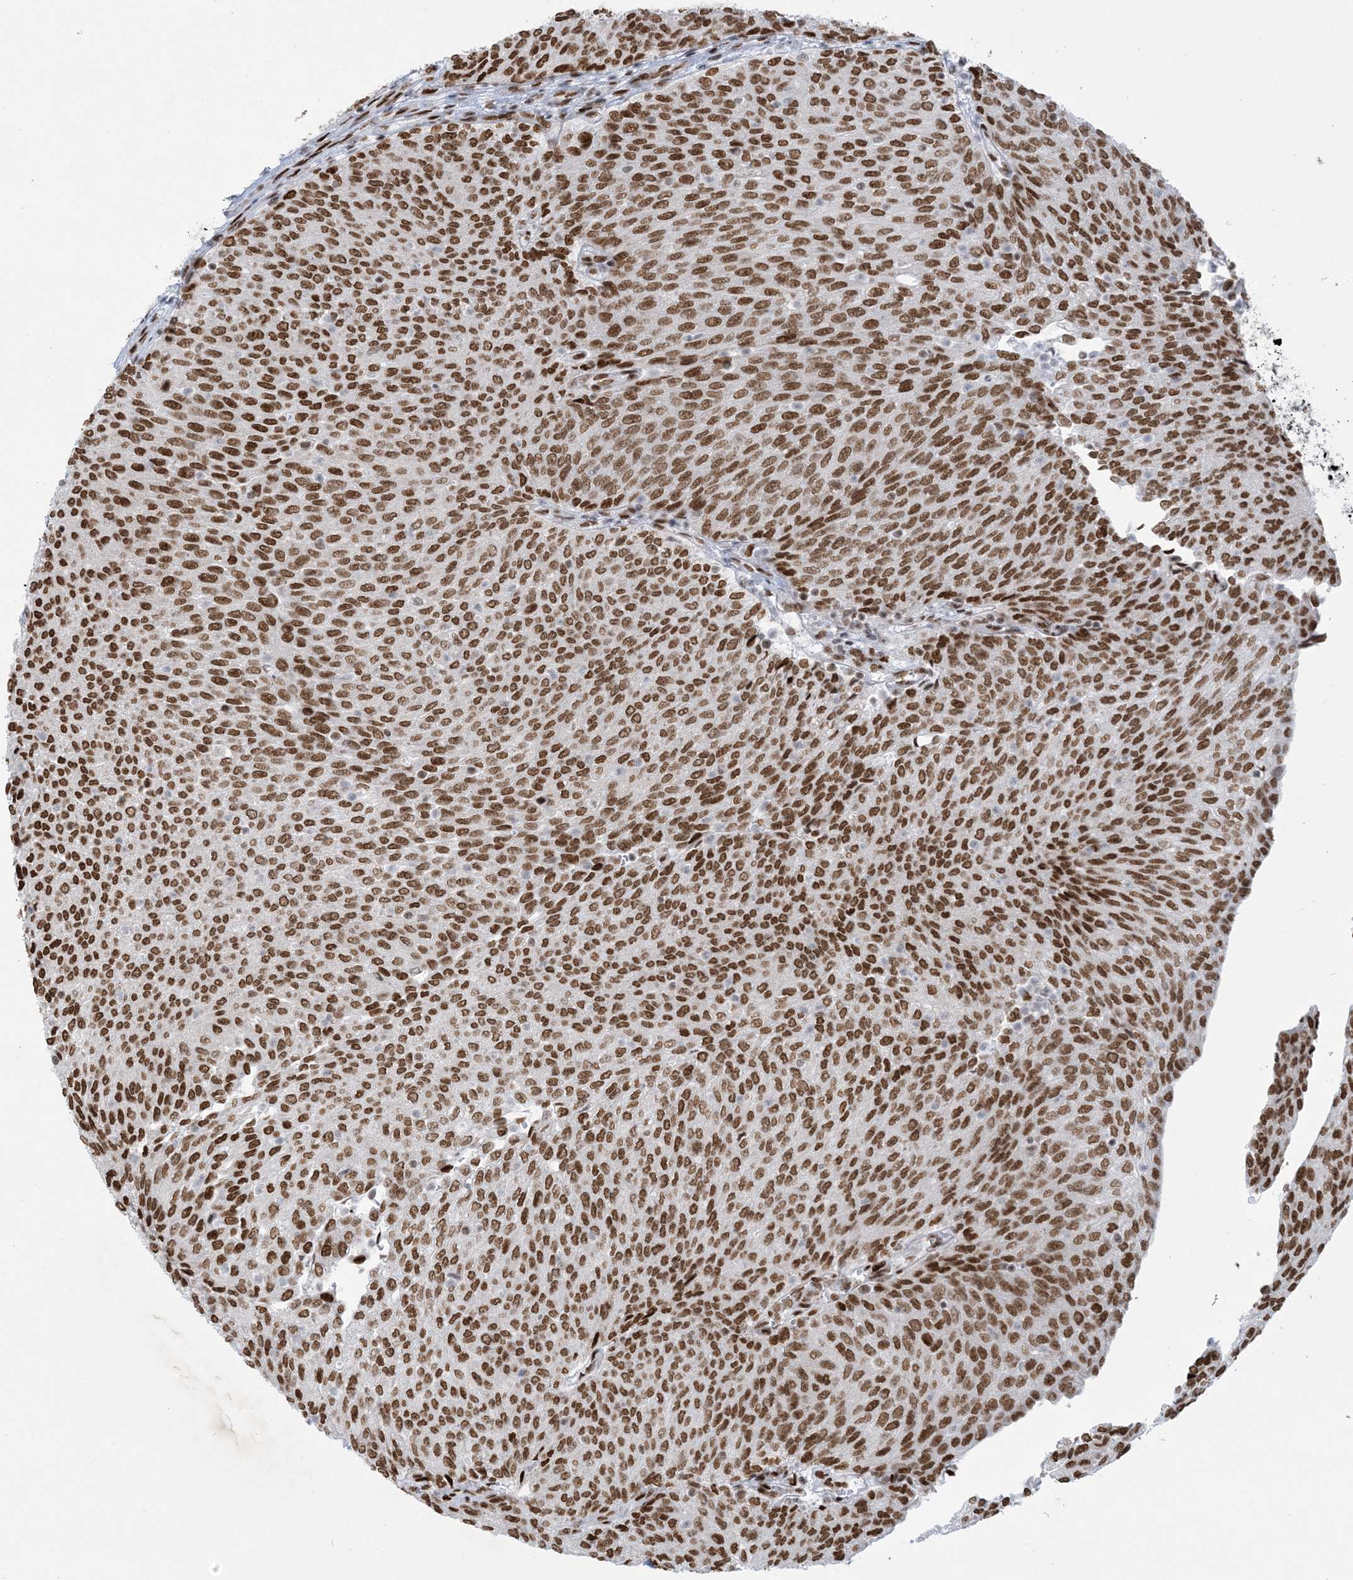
{"staining": {"intensity": "strong", "quantity": ">75%", "location": "nuclear"}, "tissue": "urothelial cancer", "cell_type": "Tumor cells", "image_type": "cancer", "snomed": [{"axis": "morphology", "description": "Urothelial carcinoma, Low grade"}, {"axis": "topography", "description": "Urinary bladder"}], "caption": "A high-resolution image shows IHC staining of urothelial carcinoma (low-grade), which exhibits strong nuclear expression in about >75% of tumor cells.", "gene": "STAG1", "patient": {"sex": "female", "age": 79}}